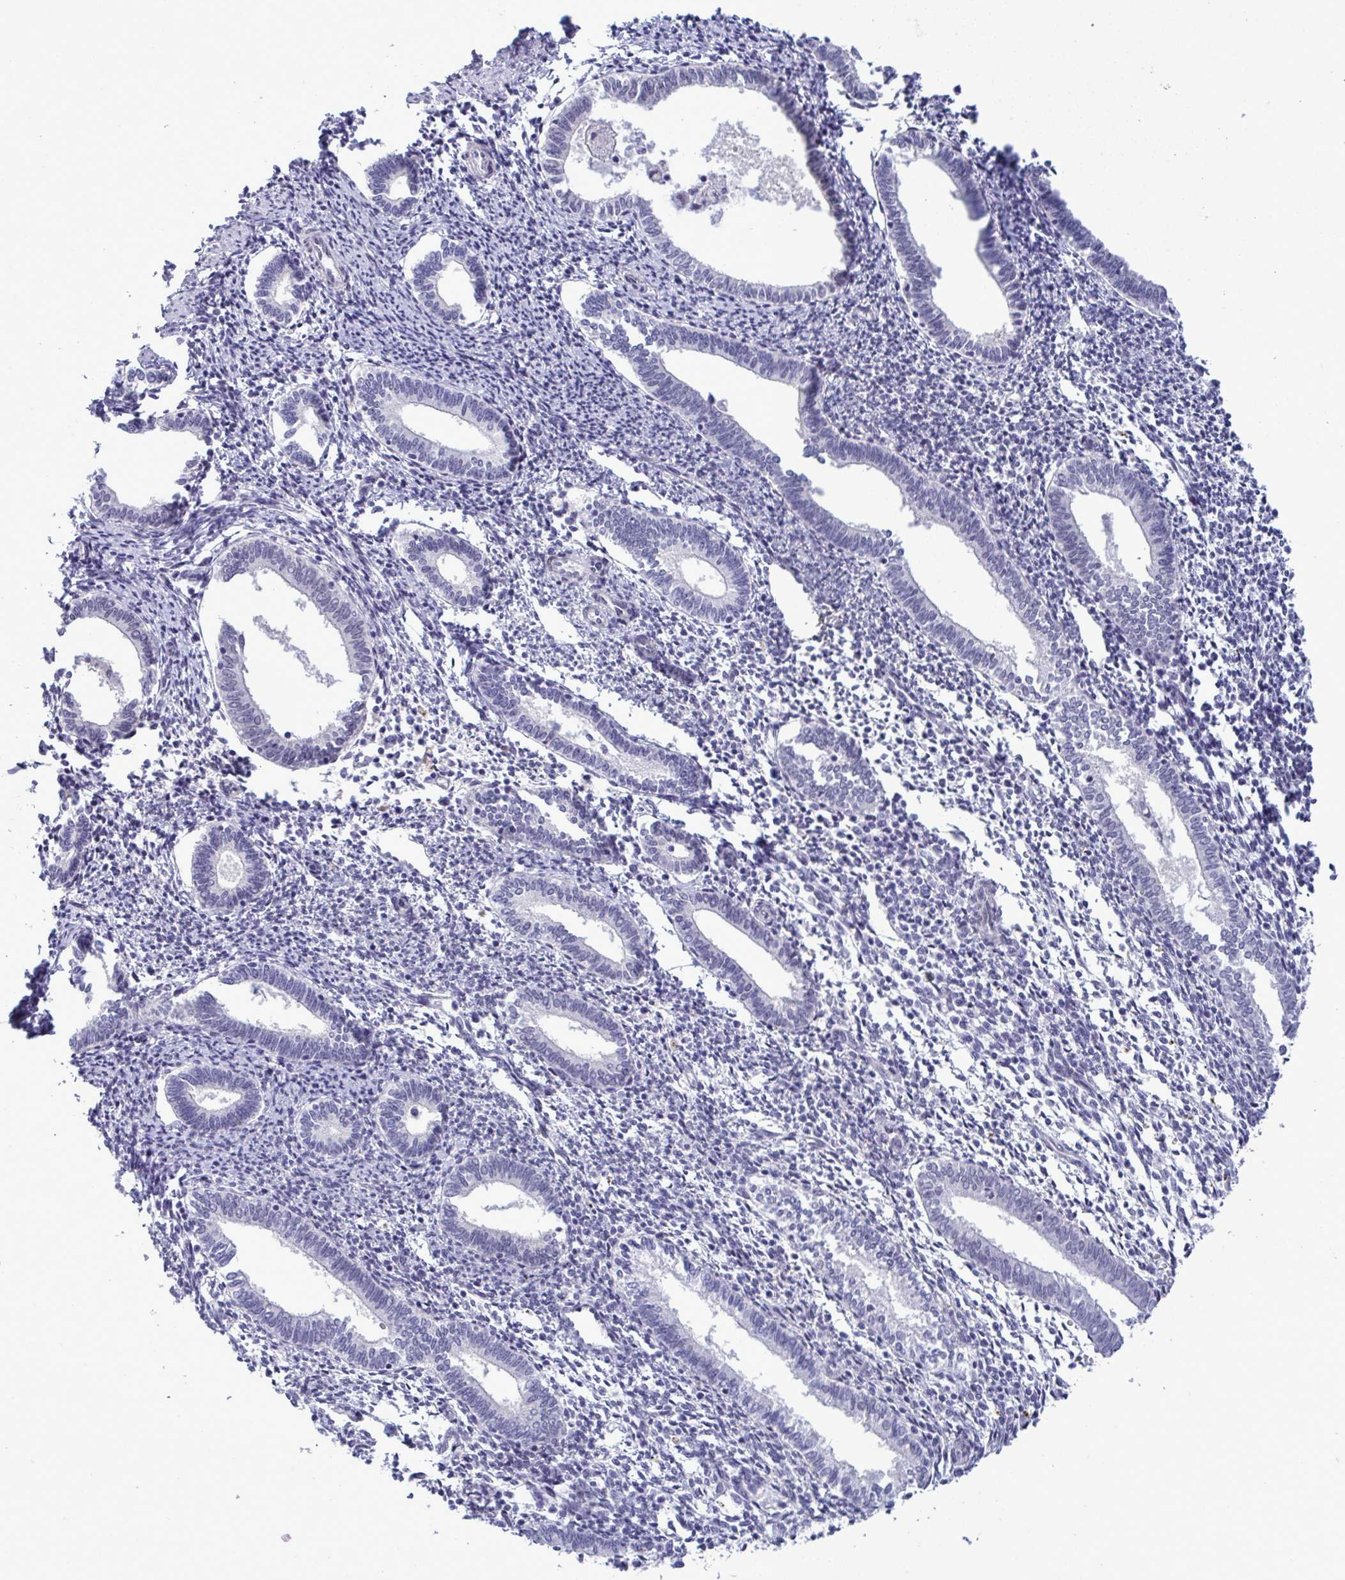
{"staining": {"intensity": "negative", "quantity": "none", "location": "none"}, "tissue": "endometrium", "cell_type": "Cells in endometrial stroma", "image_type": "normal", "snomed": [{"axis": "morphology", "description": "Normal tissue, NOS"}, {"axis": "topography", "description": "Endometrium"}], "caption": "Immunohistochemistry of normal endometrium displays no positivity in cells in endometrial stroma.", "gene": "MFSD4A", "patient": {"sex": "female", "age": 41}}